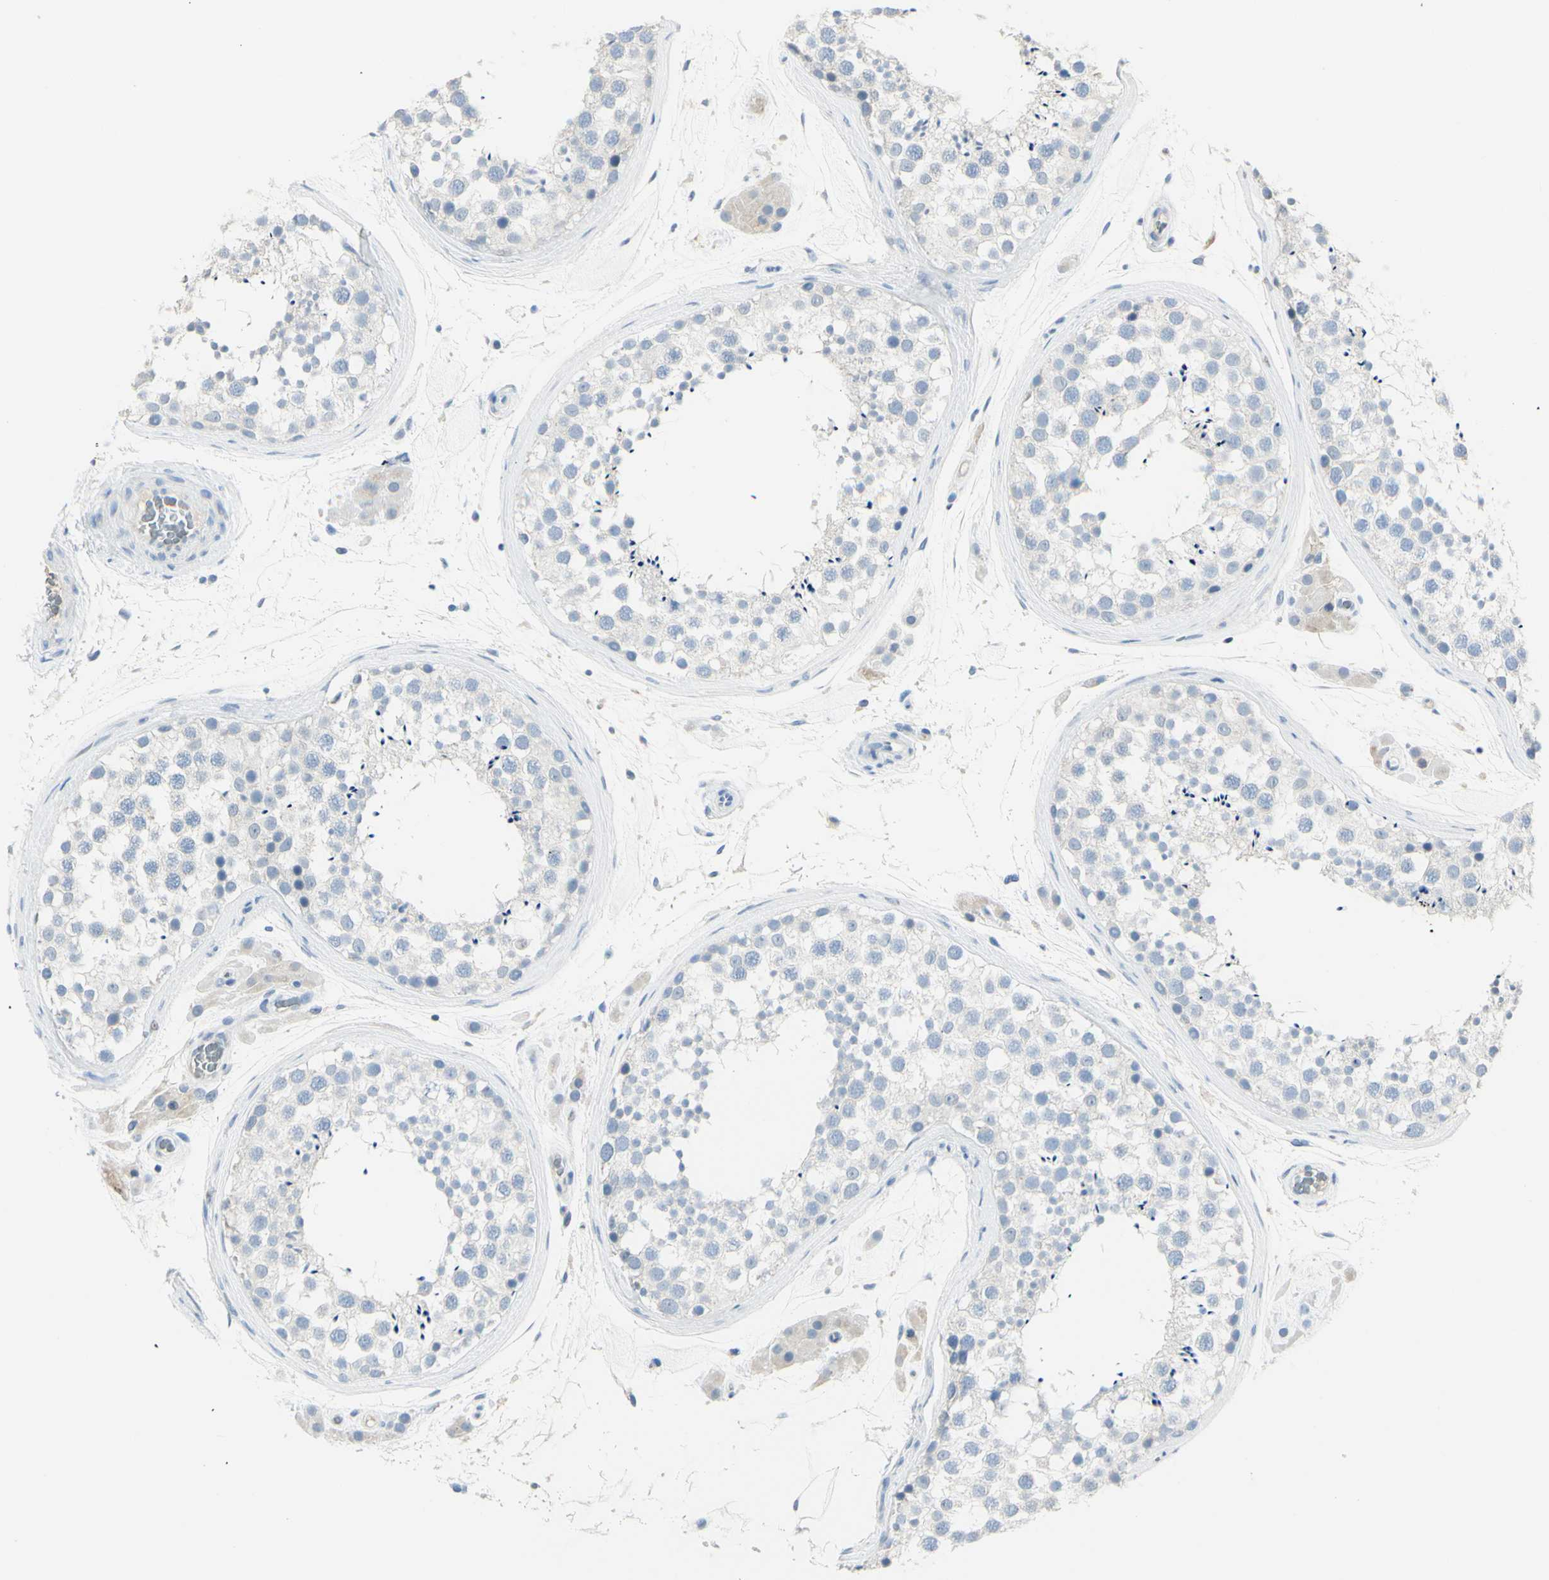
{"staining": {"intensity": "negative", "quantity": "none", "location": "none"}, "tissue": "testis", "cell_type": "Cells in seminiferous ducts", "image_type": "normal", "snomed": [{"axis": "morphology", "description": "Normal tissue, NOS"}, {"axis": "topography", "description": "Testis"}], "caption": "A high-resolution photomicrograph shows immunohistochemistry (IHC) staining of normal testis, which displays no significant staining in cells in seminiferous ducts.", "gene": "ZNF557", "patient": {"sex": "male", "age": 46}}